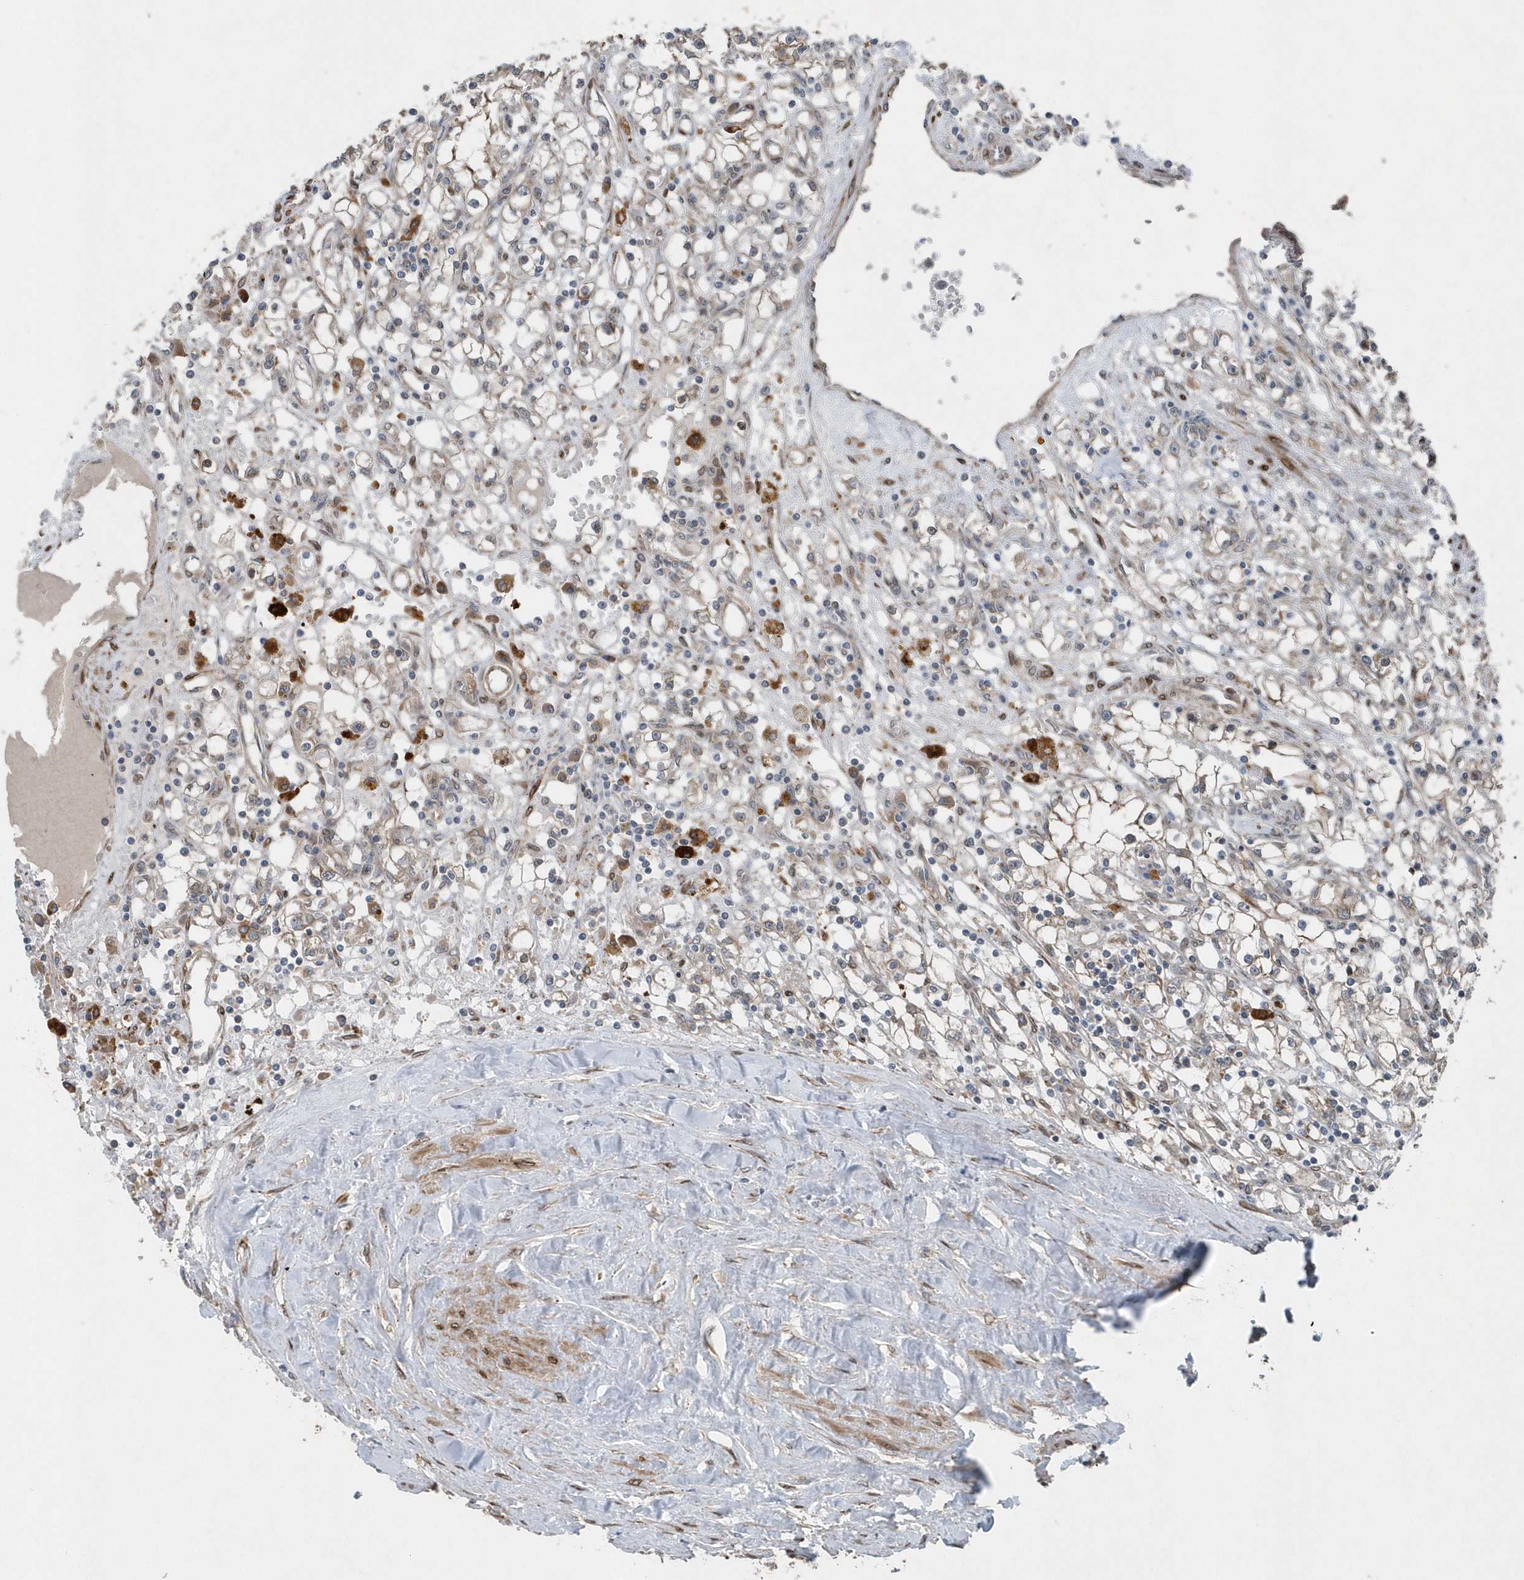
{"staining": {"intensity": "weak", "quantity": "<25%", "location": "cytoplasmic/membranous"}, "tissue": "renal cancer", "cell_type": "Tumor cells", "image_type": "cancer", "snomed": [{"axis": "morphology", "description": "Adenocarcinoma, NOS"}, {"axis": "topography", "description": "Kidney"}], "caption": "This is a image of IHC staining of renal cancer (adenocarcinoma), which shows no positivity in tumor cells. (DAB (3,3'-diaminobenzidine) IHC with hematoxylin counter stain).", "gene": "MCC", "patient": {"sex": "male", "age": 56}}